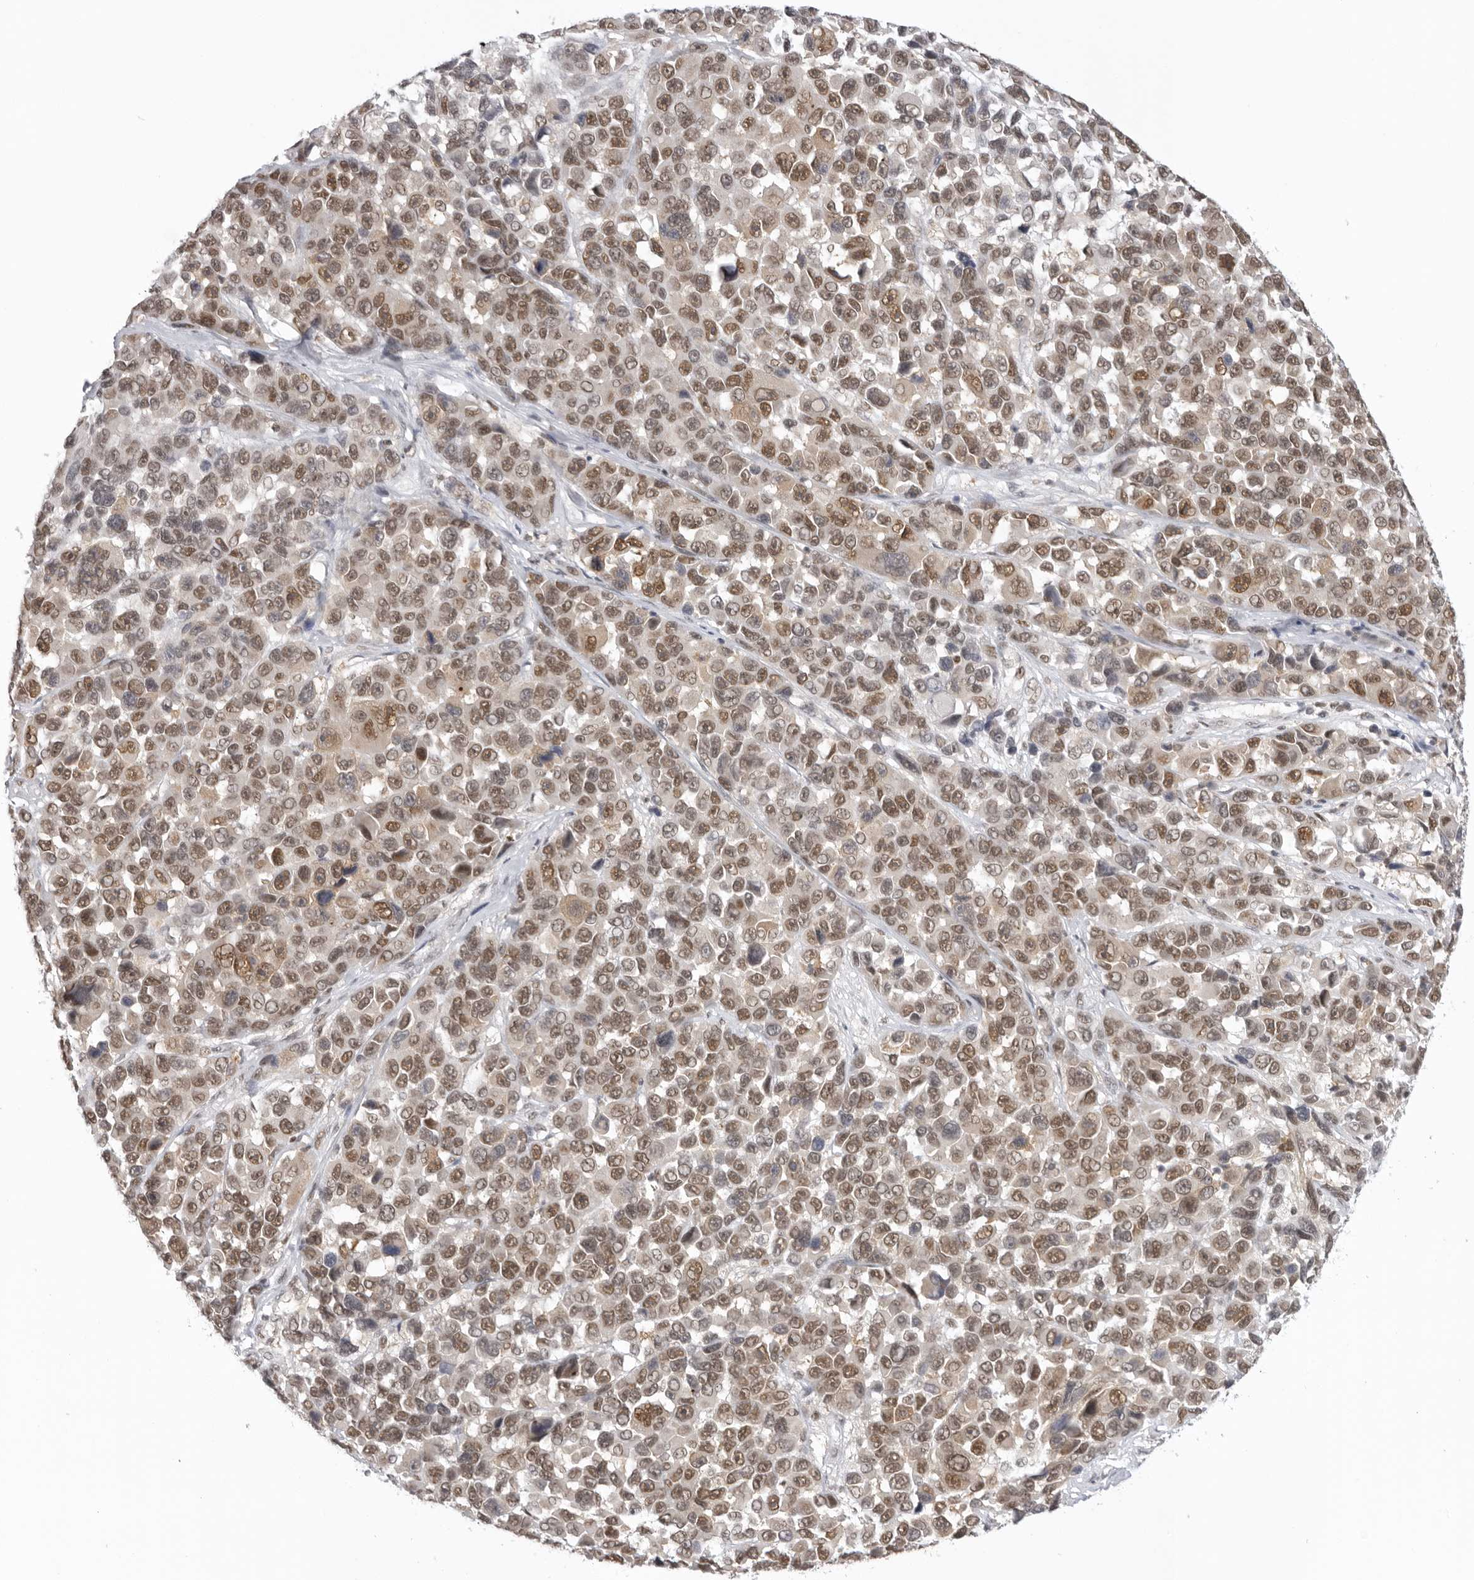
{"staining": {"intensity": "moderate", "quantity": ">75%", "location": "nuclear"}, "tissue": "melanoma", "cell_type": "Tumor cells", "image_type": "cancer", "snomed": [{"axis": "morphology", "description": "Malignant melanoma, NOS"}, {"axis": "topography", "description": "Skin"}], "caption": "A brown stain shows moderate nuclear positivity of a protein in malignant melanoma tumor cells.", "gene": "RPA2", "patient": {"sex": "male", "age": 53}}